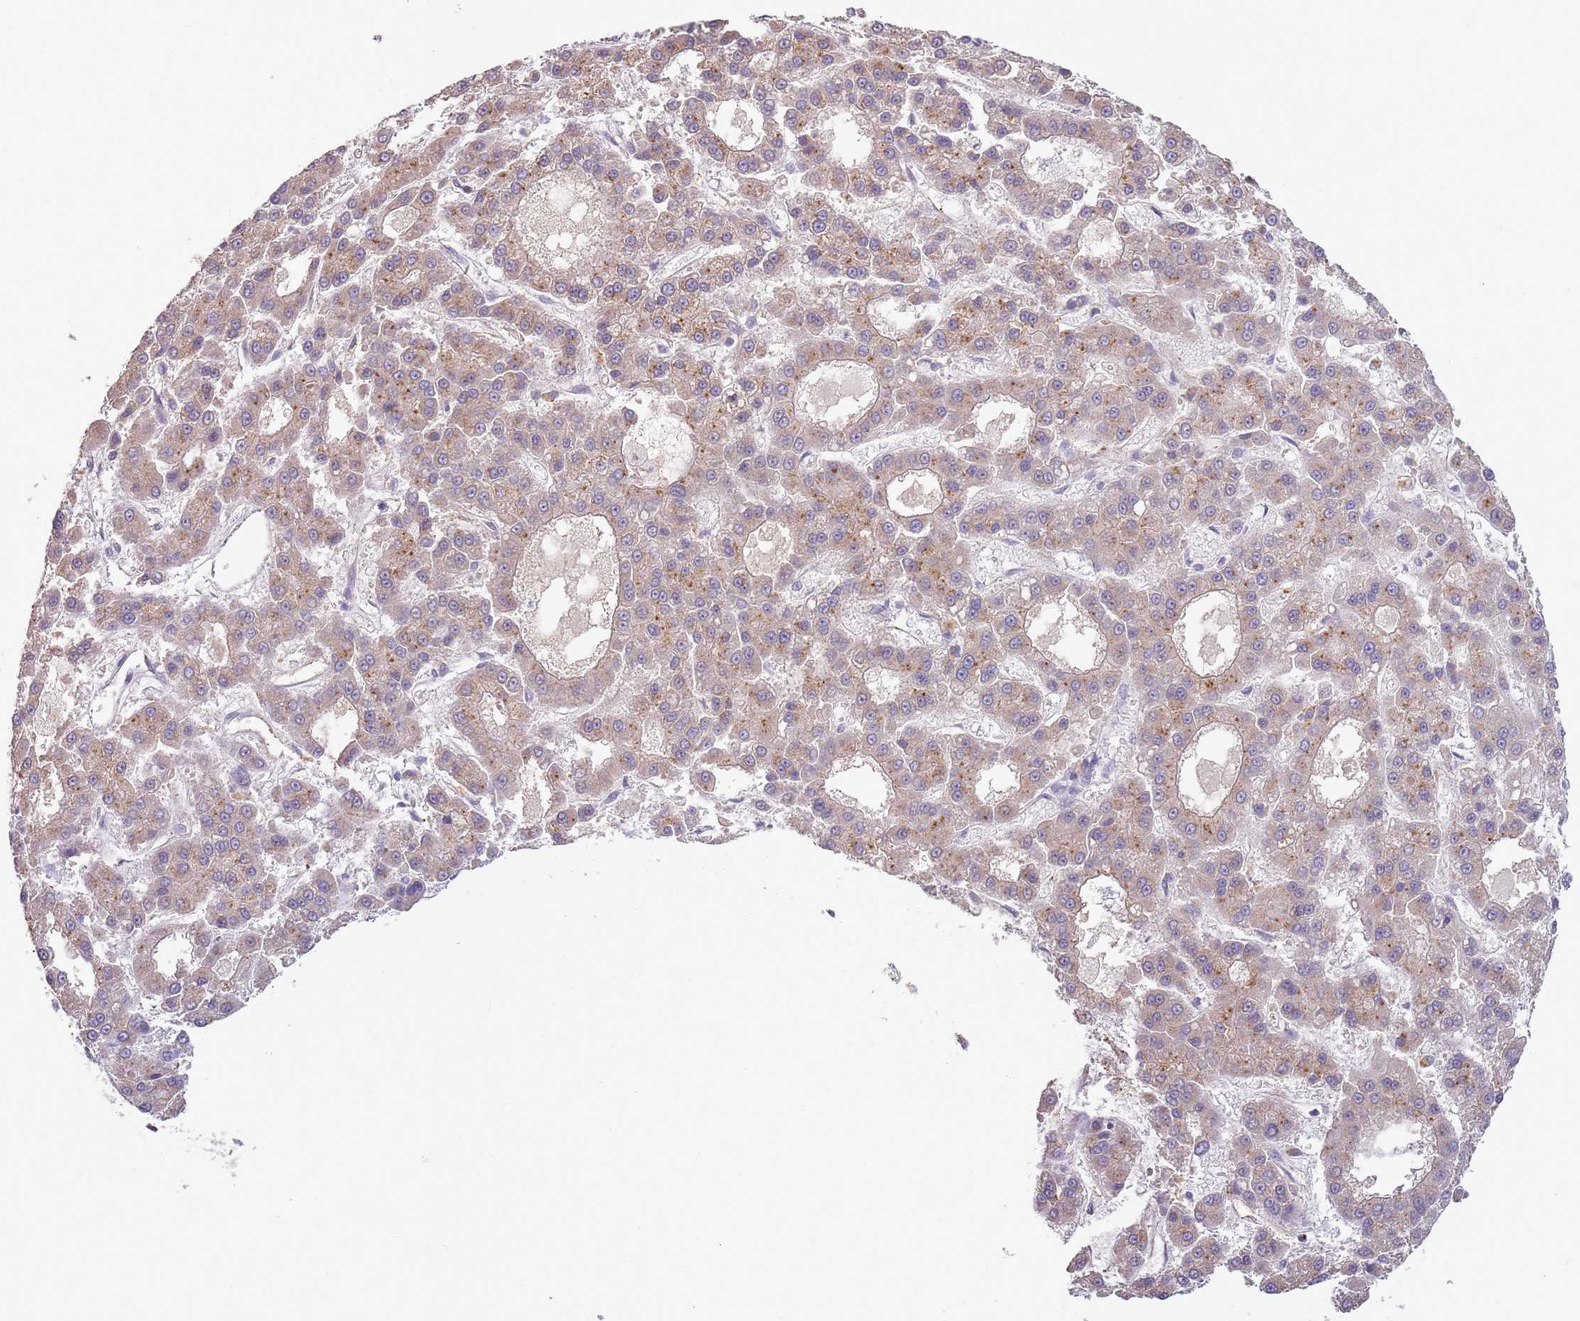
{"staining": {"intensity": "weak", "quantity": "25%-75%", "location": "cytoplasmic/membranous"}, "tissue": "liver cancer", "cell_type": "Tumor cells", "image_type": "cancer", "snomed": [{"axis": "morphology", "description": "Carcinoma, Hepatocellular, NOS"}, {"axis": "topography", "description": "Liver"}], "caption": "Human hepatocellular carcinoma (liver) stained for a protein (brown) reveals weak cytoplasmic/membranous positive positivity in about 25%-75% of tumor cells.", "gene": "SKOR2", "patient": {"sex": "male", "age": 70}}